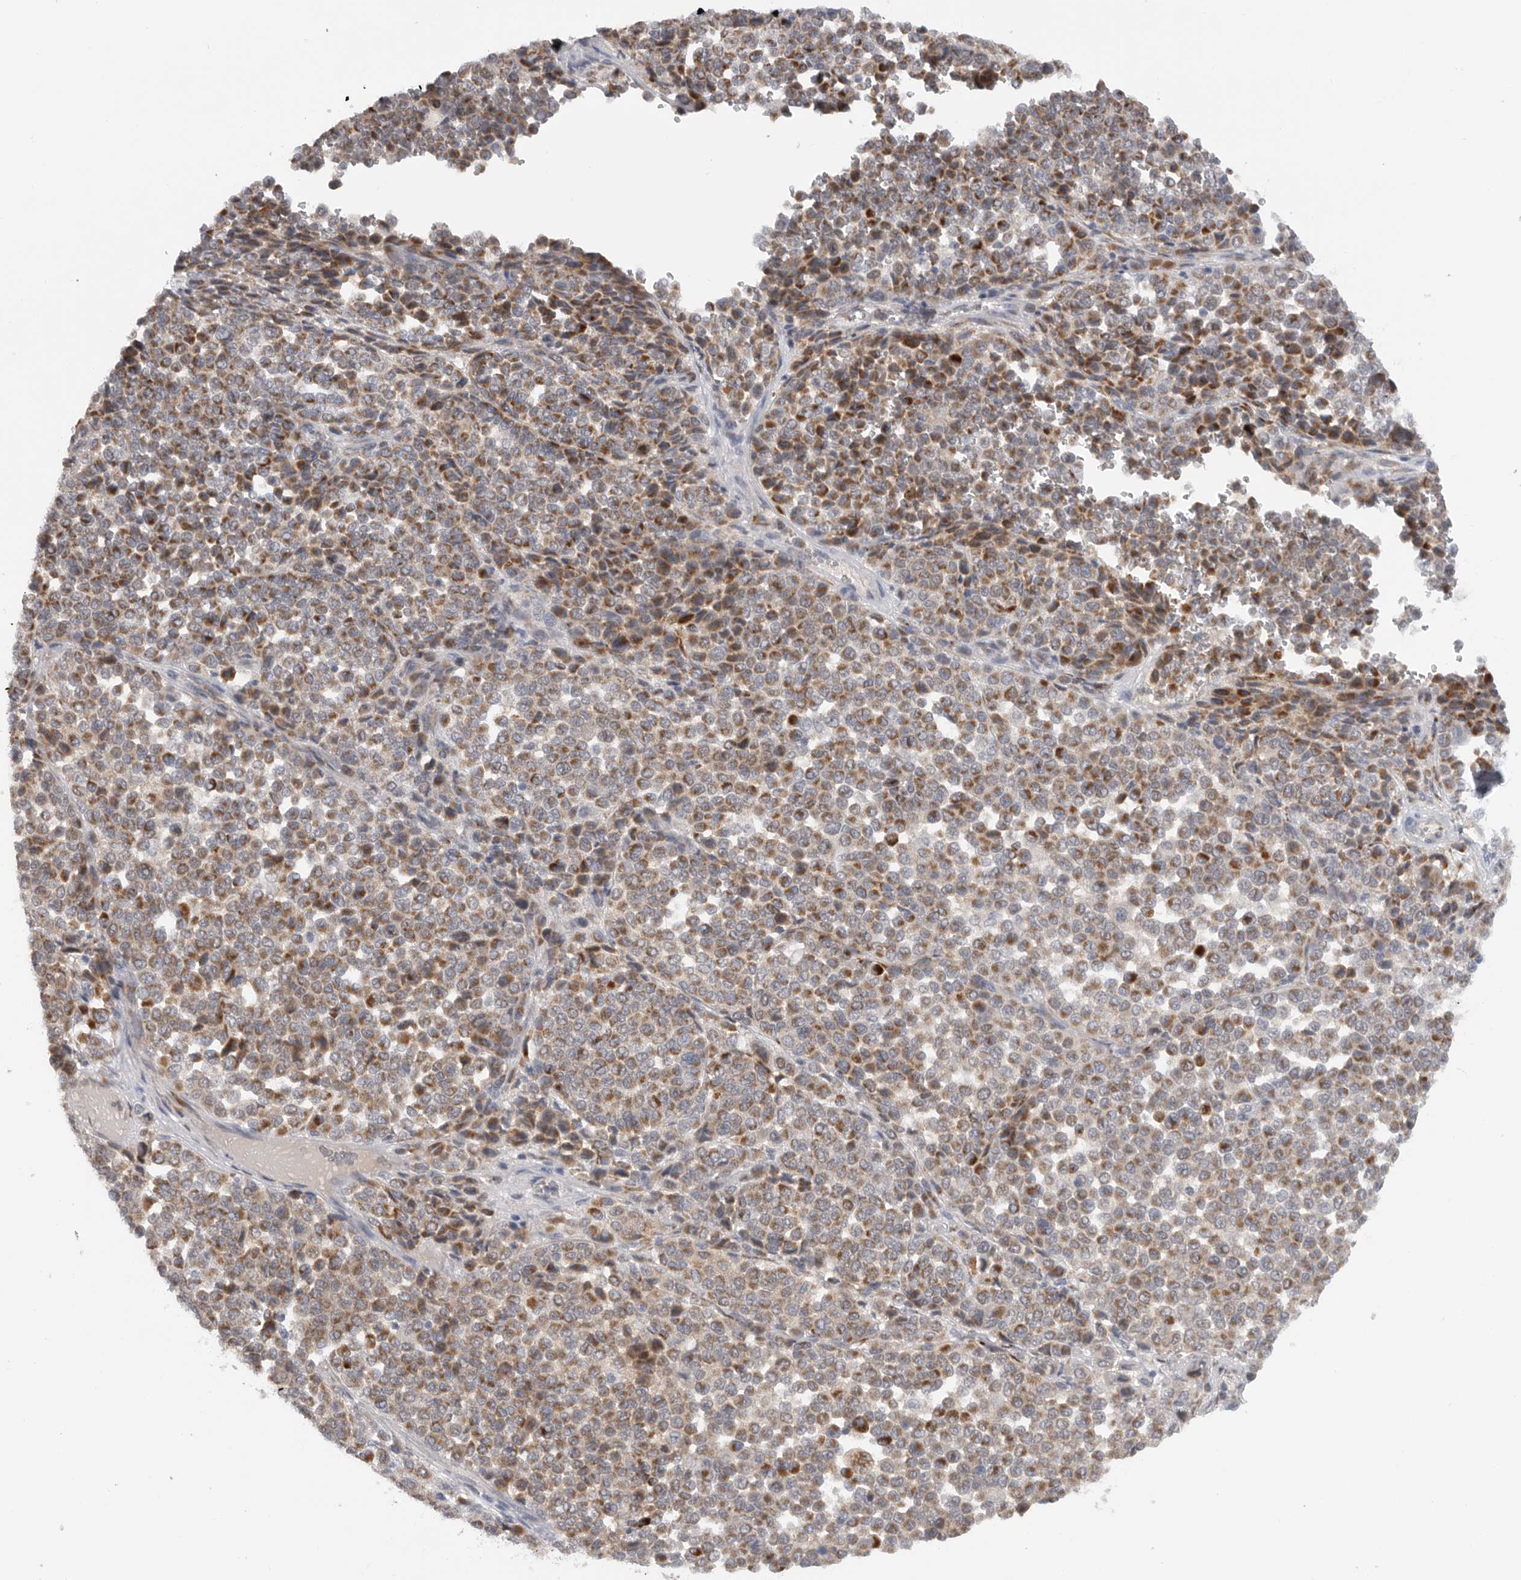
{"staining": {"intensity": "moderate", "quantity": ">75%", "location": "cytoplasmic/membranous"}, "tissue": "melanoma", "cell_type": "Tumor cells", "image_type": "cancer", "snomed": [{"axis": "morphology", "description": "Malignant melanoma, Metastatic site"}, {"axis": "topography", "description": "Pancreas"}], "caption": "A high-resolution micrograph shows immunohistochemistry staining of malignant melanoma (metastatic site), which reveals moderate cytoplasmic/membranous expression in about >75% of tumor cells. The staining is performed using DAB brown chromogen to label protein expression. The nuclei are counter-stained blue using hematoxylin.", "gene": "DYRK2", "patient": {"sex": "female", "age": 30}}